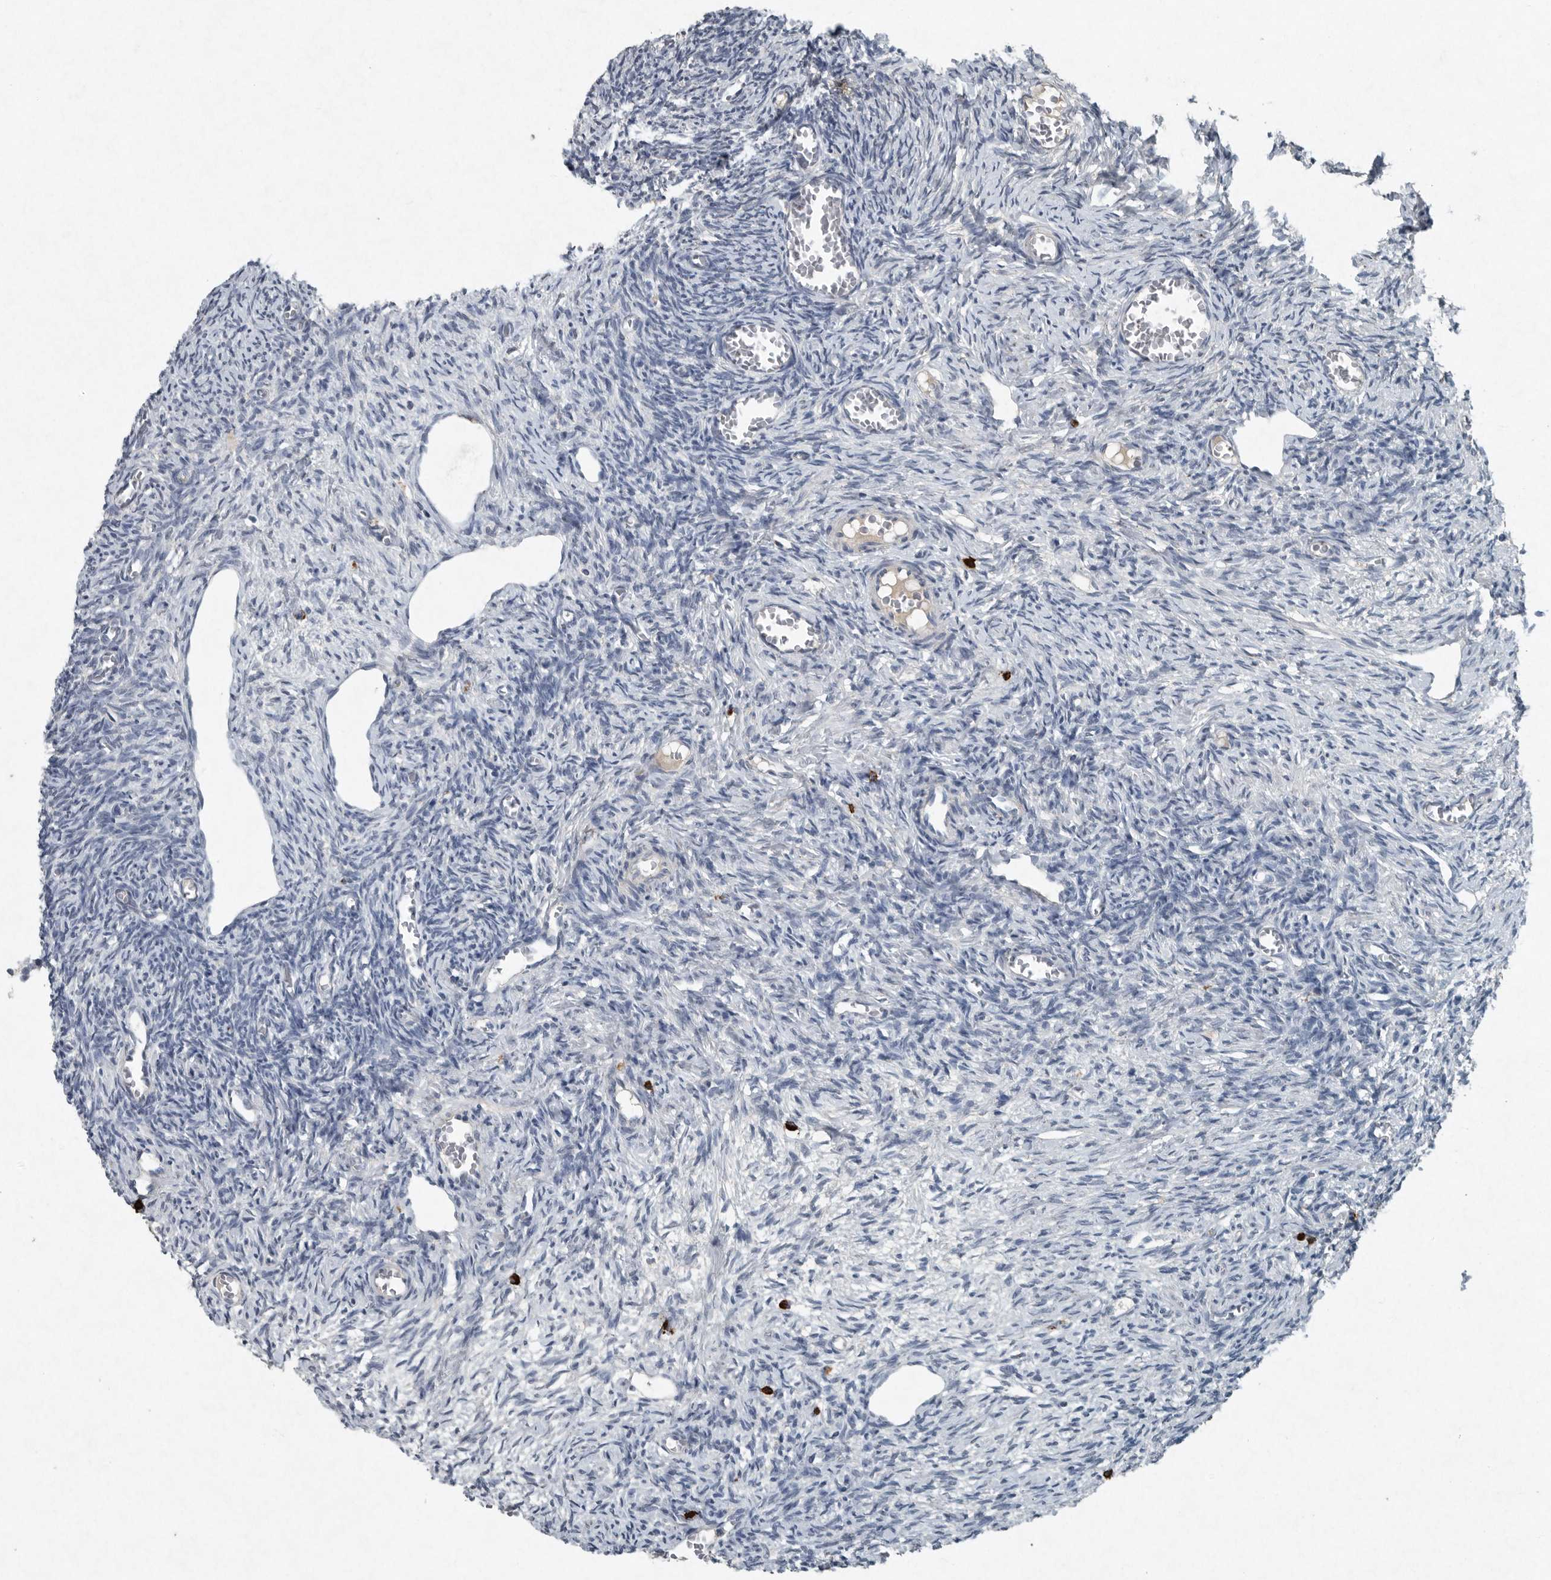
{"staining": {"intensity": "negative", "quantity": "none", "location": "none"}, "tissue": "ovary", "cell_type": "Follicle cells", "image_type": "normal", "snomed": [{"axis": "morphology", "description": "Normal tissue, NOS"}, {"axis": "topography", "description": "Ovary"}], "caption": "Image shows no significant protein expression in follicle cells of benign ovary. (Stains: DAB (3,3'-diaminobenzidine) immunohistochemistry with hematoxylin counter stain, Microscopy: brightfield microscopy at high magnification).", "gene": "IL20", "patient": {"sex": "female", "age": 27}}